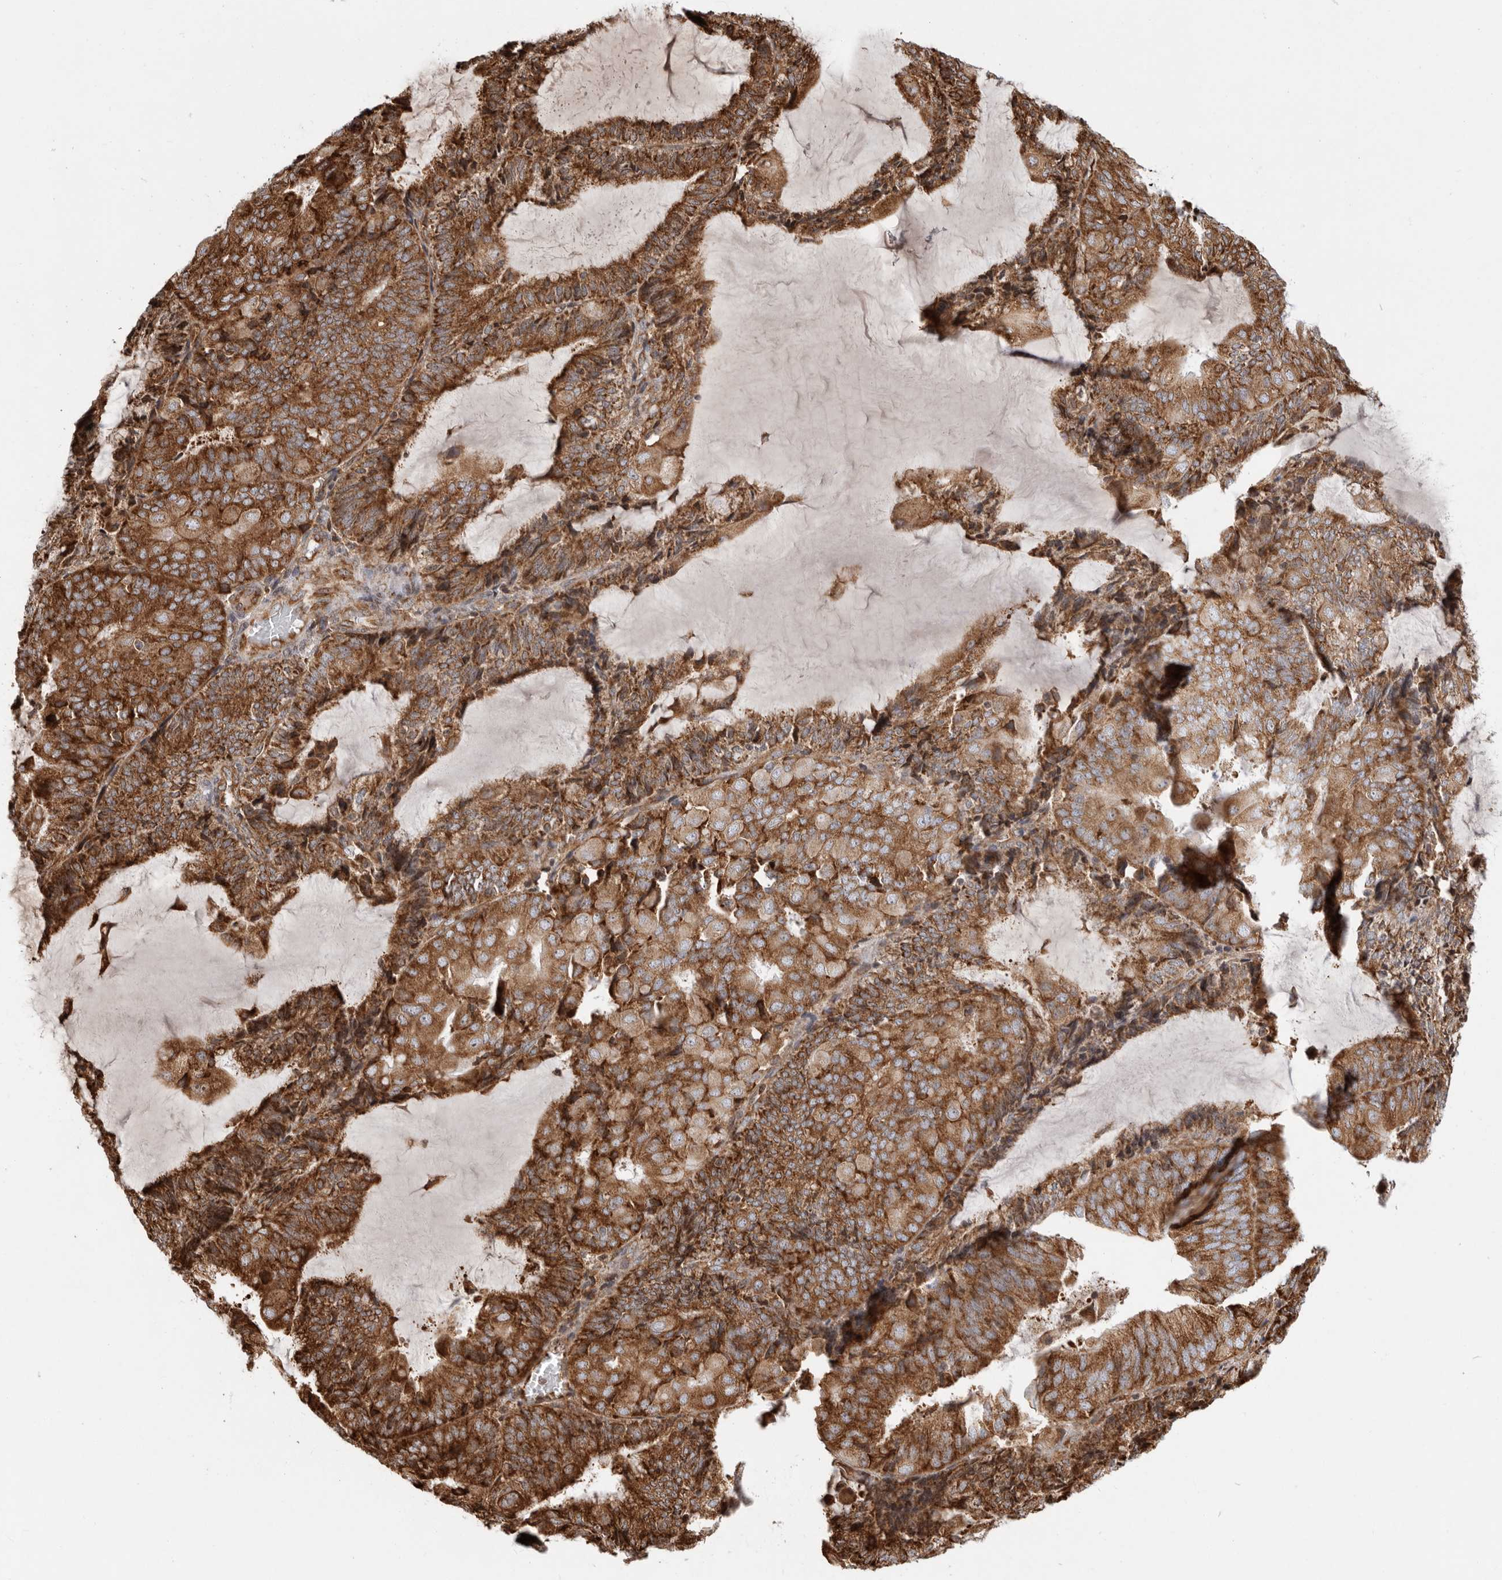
{"staining": {"intensity": "strong", "quantity": ">75%", "location": "cytoplasmic/membranous"}, "tissue": "endometrial cancer", "cell_type": "Tumor cells", "image_type": "cancer", "snomed": [{"axis": "morphology", "description": "Adenocarcinoma, NOS"}, {"axis": "topography", "description": "Endometrium"}], "caption": "Immunohistochemistry staining of endometrial cancer (adenocarcinoma), which reveals high levels of strong cytoplasmic/membranous positivity in approximately >75% of tumor cells indicating strong cytoplasmic/membranous protein positivity. The staining was performed using DAB (brown) for protein detection and nuclei were counterstained in hematoxylin (blue).", "gene": "FZD3", "patient": {"sex": "female", "age": 81}}